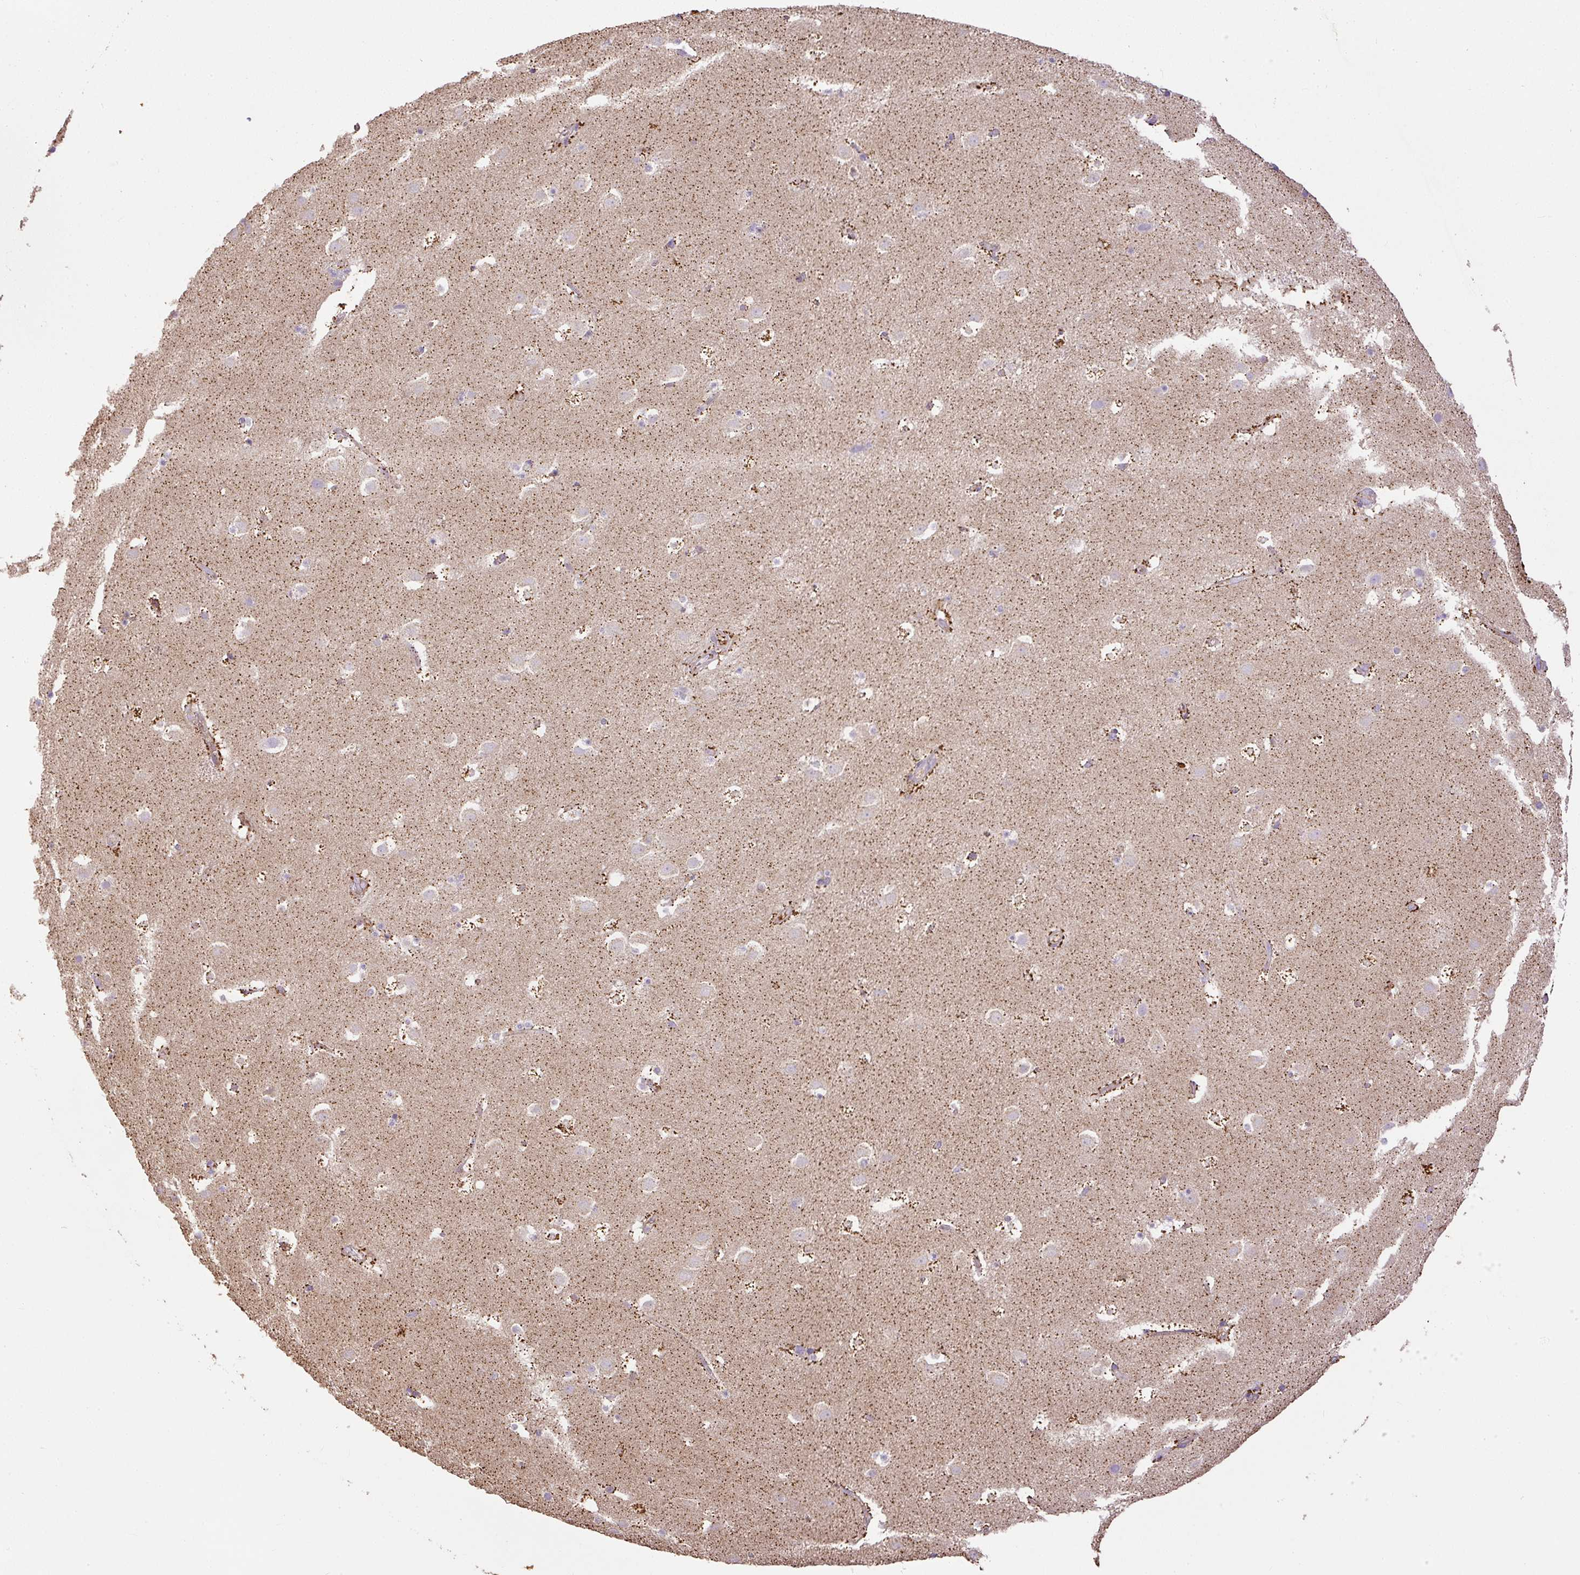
{"staining": {"intensity": "weak", "quantity": "<25%", "location": "cytoplasmic/membranous"}, "tissue": "caudate", "cell_type": "Glial cells", "image_type": "normal", "snomed": [{"axis": "morphology", "description": "Normal tissue, NOS"}, {"axis": "topography", "description": "Lateral ventricle wall"}], "caption": "Photomicrograph shows no significant protein staining in glial cells of normal caudate.", "gene": "DAPK1", "patient": {"sex": "male", "age": 37}}